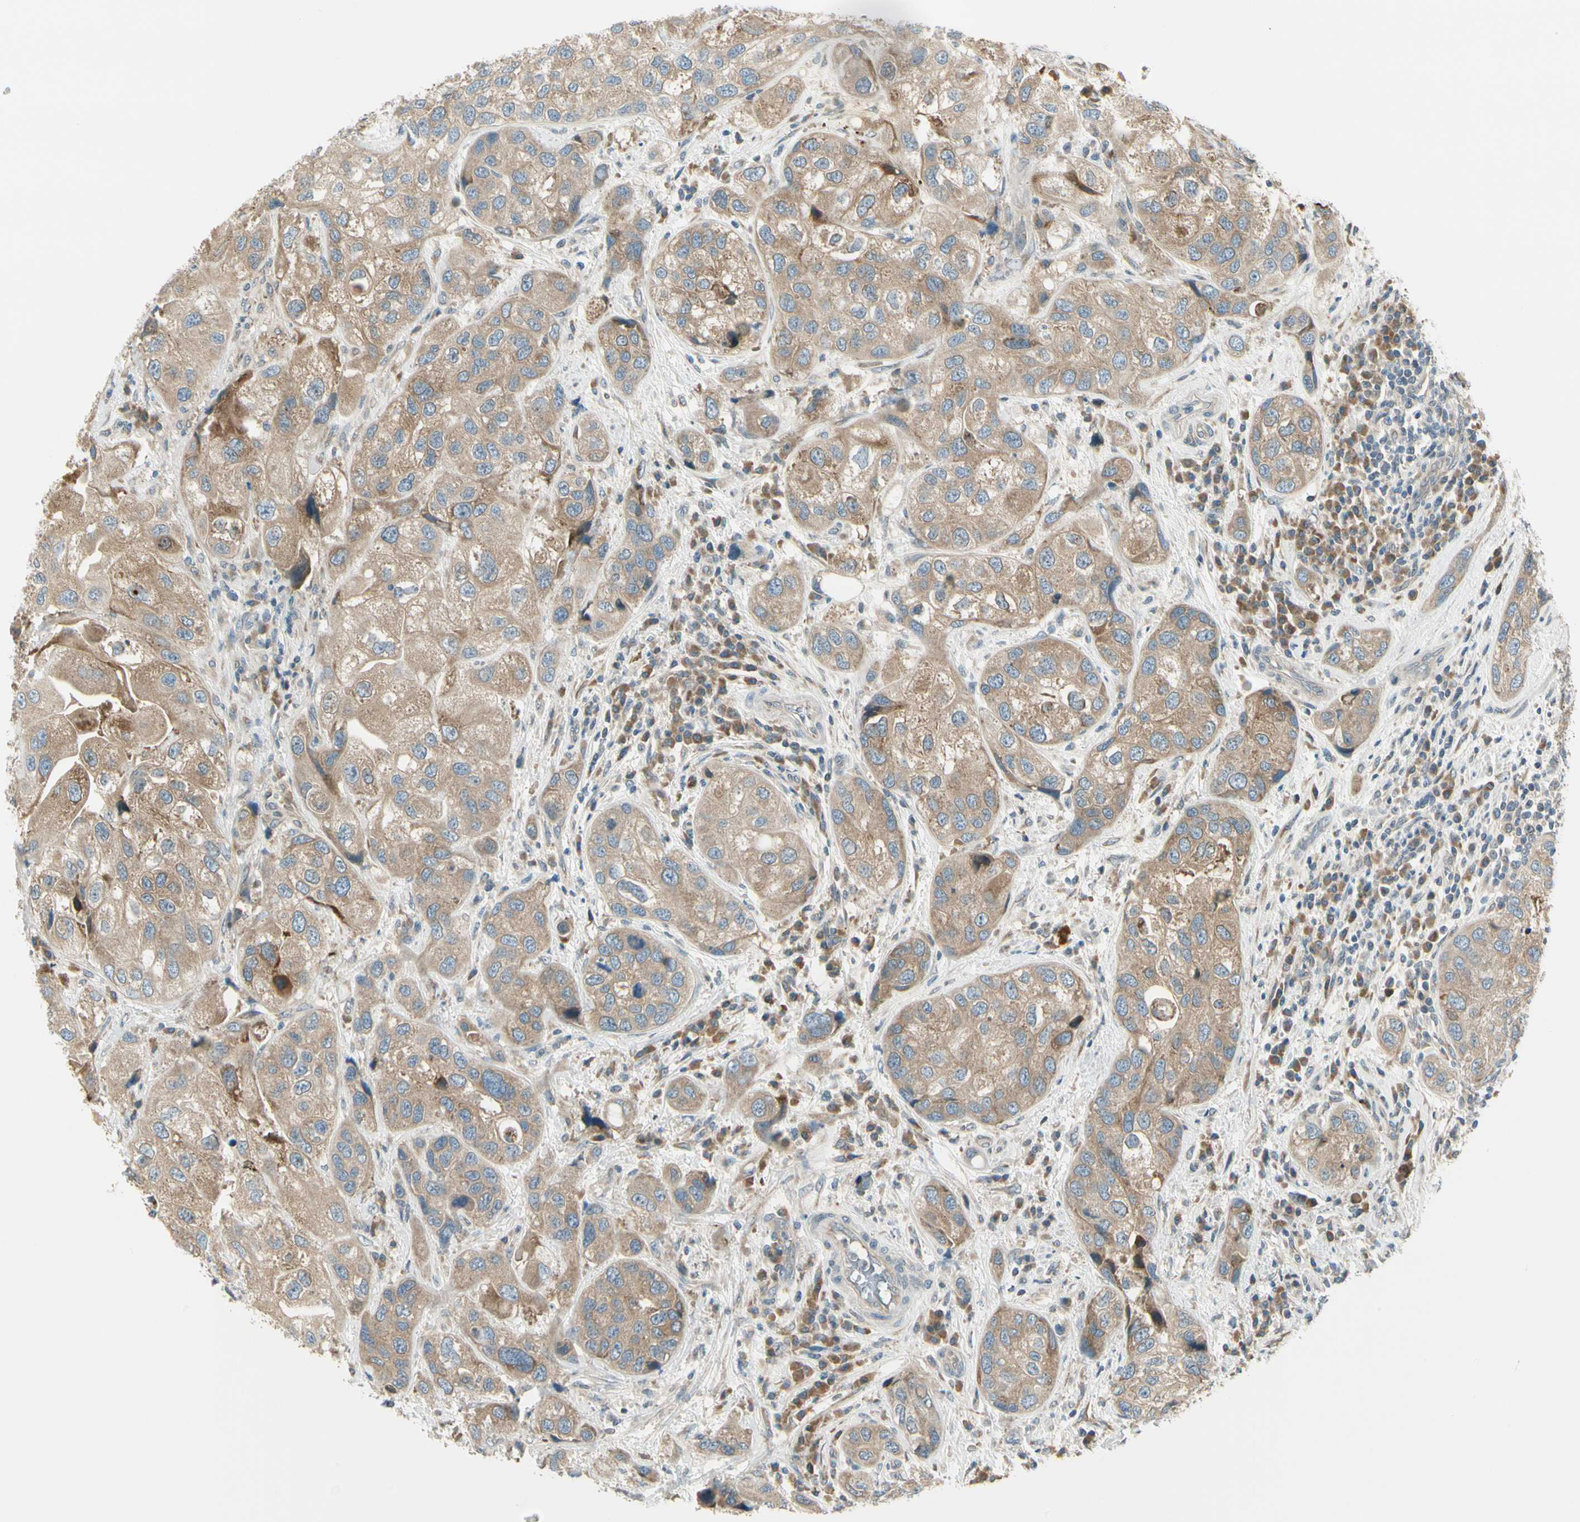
{"staining": {"intensity": "moderate", "quantity": ">75%", "location": "cytoplasmic/membranous"}, "tissue": "urothelial cancer", "cell_type": "Tumor cells", "image_type": "cancer", "snomed": [{"axis": "morphology", "description": "Urothelial carcinoma, High grade"}, {"axis": "topography", "description": "Urinary bladder"}], "caption": "There is medium levels of moderate cytoplasmic/membranous positivity in tumor cells of urothelial carcinoma (high-grade), as demonstrated by immunohistochemical staining (brown color).", "gene": "BNIP1", "patient": {"sex": "female", "age": 64}}